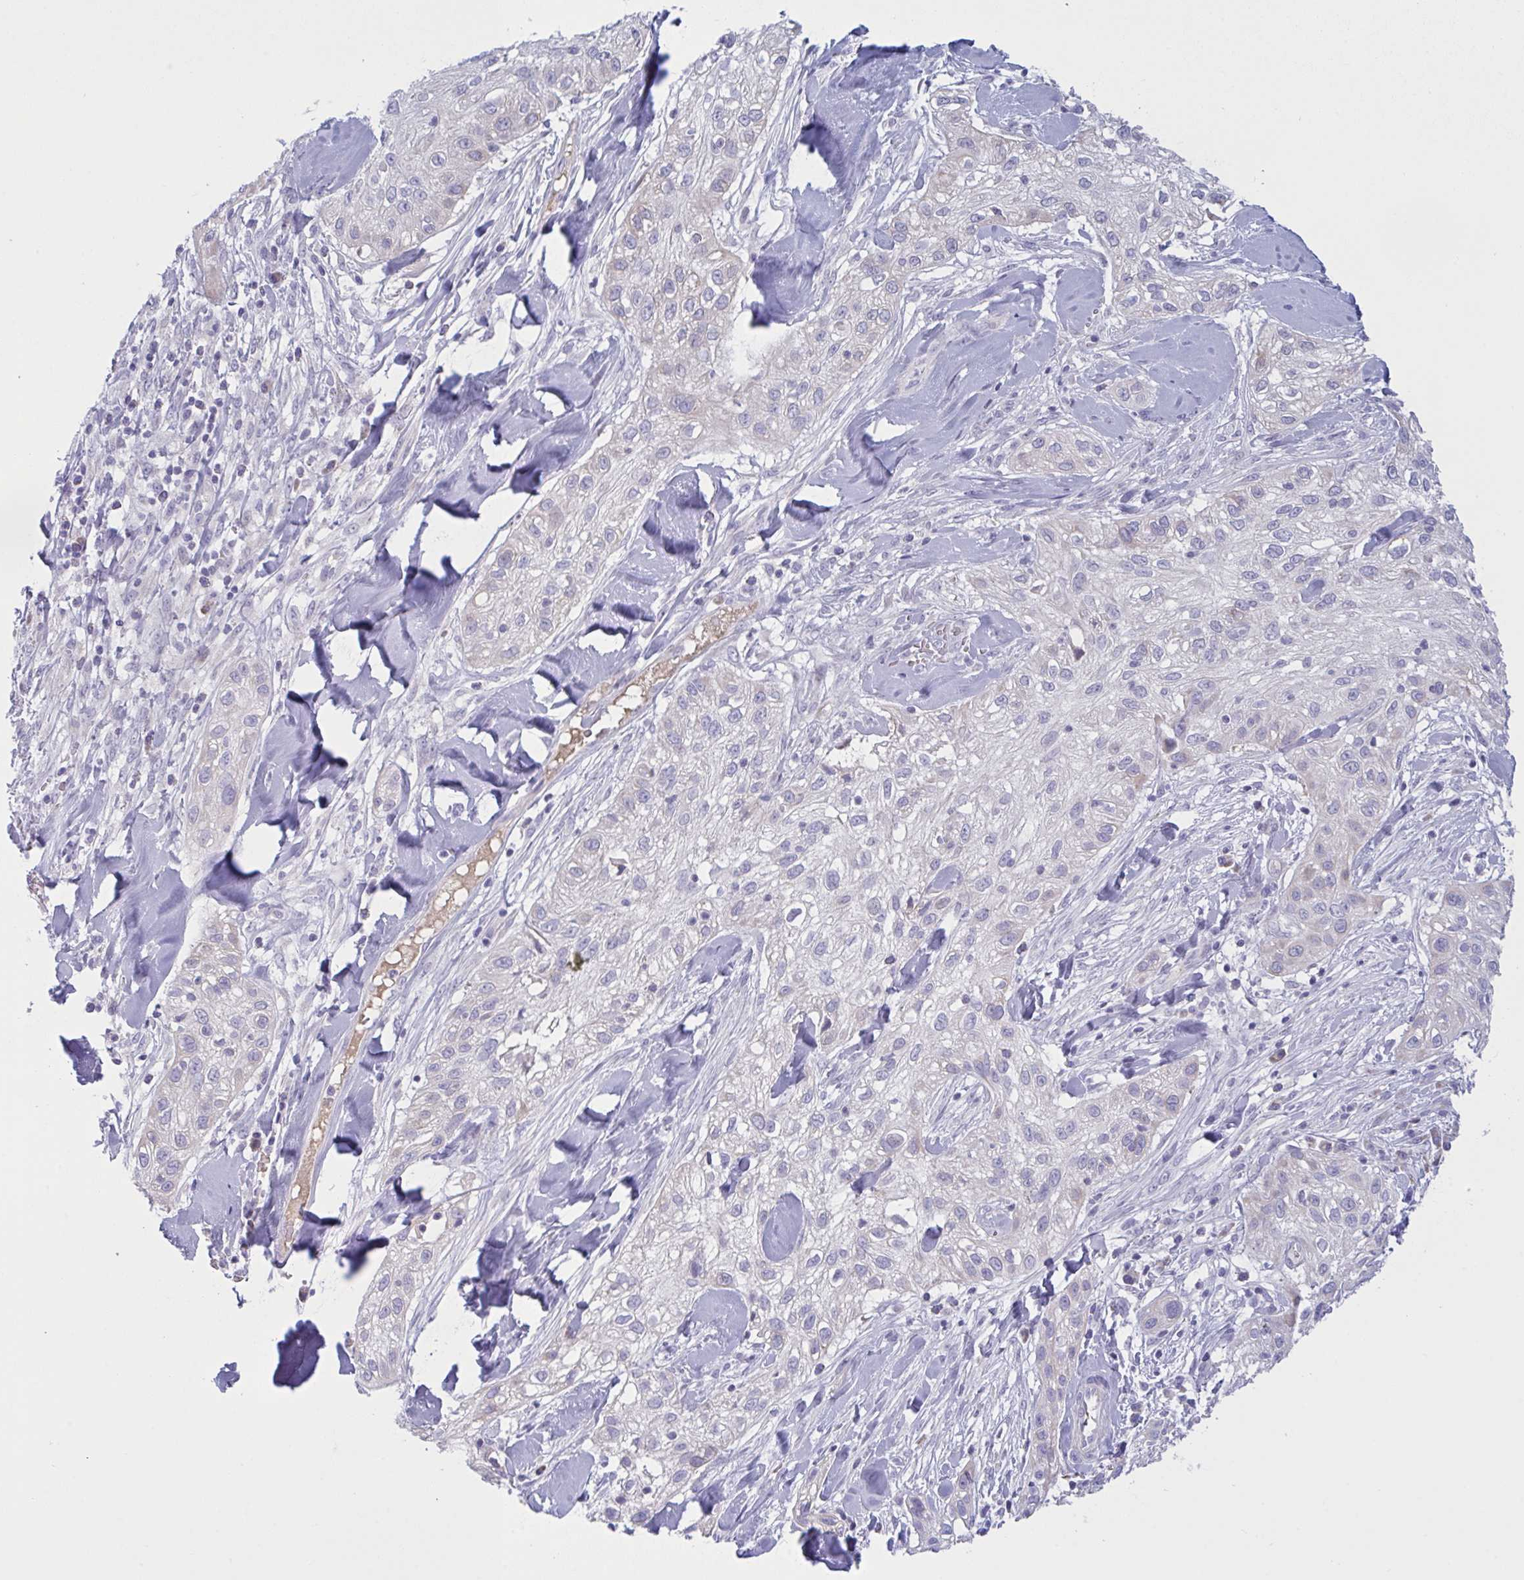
{"staining": {"intensity": "negative", "quantity": "none", "location": "none"}, "tissue": "skin cancer", "cell_type": "Tumor cells", "image_type": "cancer", "snomed": [{"axis": "morphology", "description": "Squamous cell carcinoma, NOS"}, {"axis": "topography", "description": "Skin"}], "caption": "Immunohistochemistry of skin cancer displays no positivity in tumor cells.", "gene": "VWC2", "patient": {"sex": "male", "age": 82}}